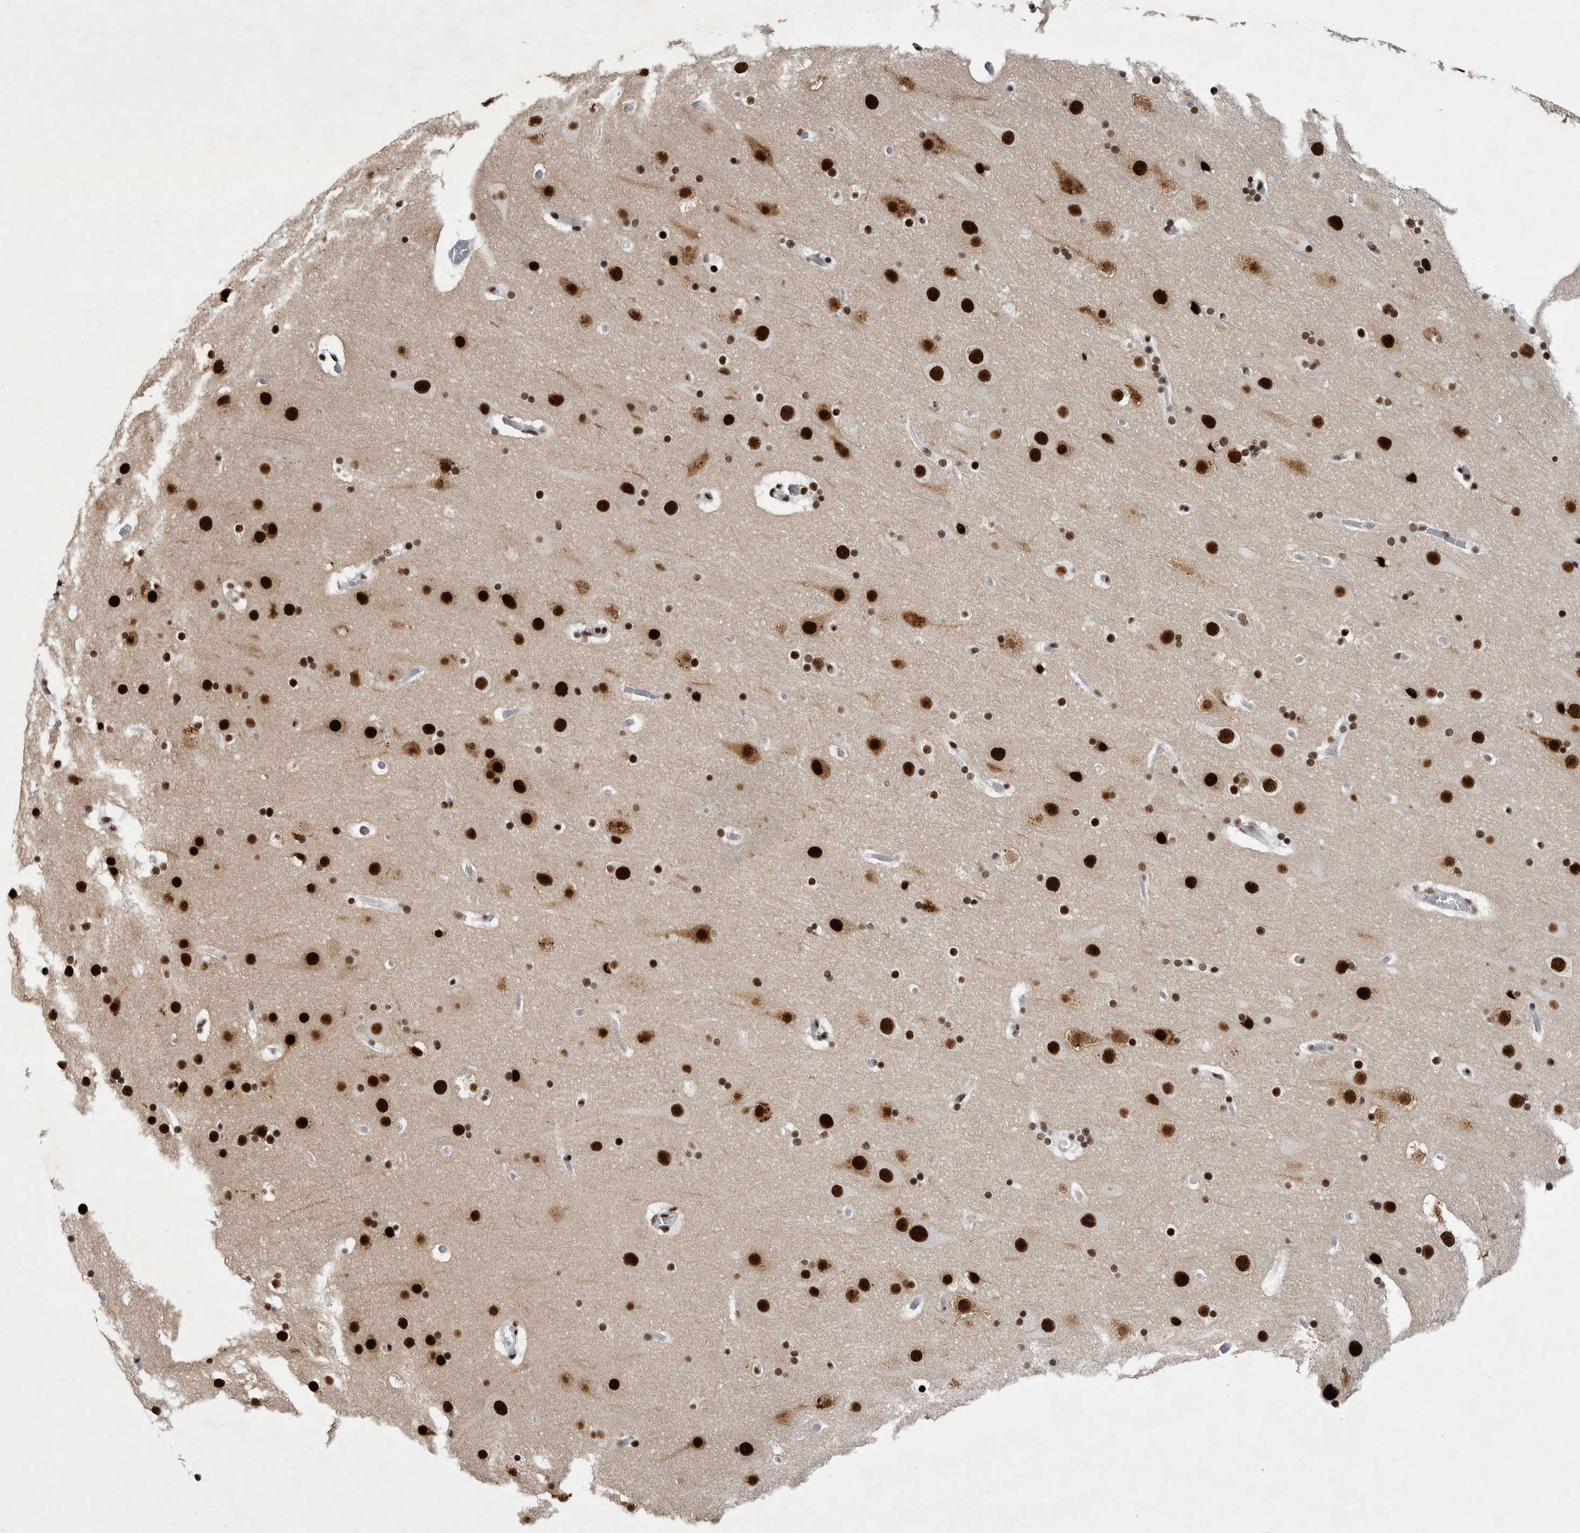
{"staining": {"intensity": "moderate", "quantity": "25%-75%", "location": "nuclear"}, "tissue": "cerebral cortex", "cell_type": "Endothelial cells", "image_type": "normal", "snomed": [{"axis": "morphology", "description": "Normal tissue, NOS"}, {"axis": "topography", "description": "Cerebral cortex"}], "caption": "Cerebral cortex stained for a protein reveals moderate nuclear positivity in endothelial cells. (IHC, brightfield microscopy, high magnification).", "gene": "BCLAF1", "patient": {"sex": "male", "age": 57}}